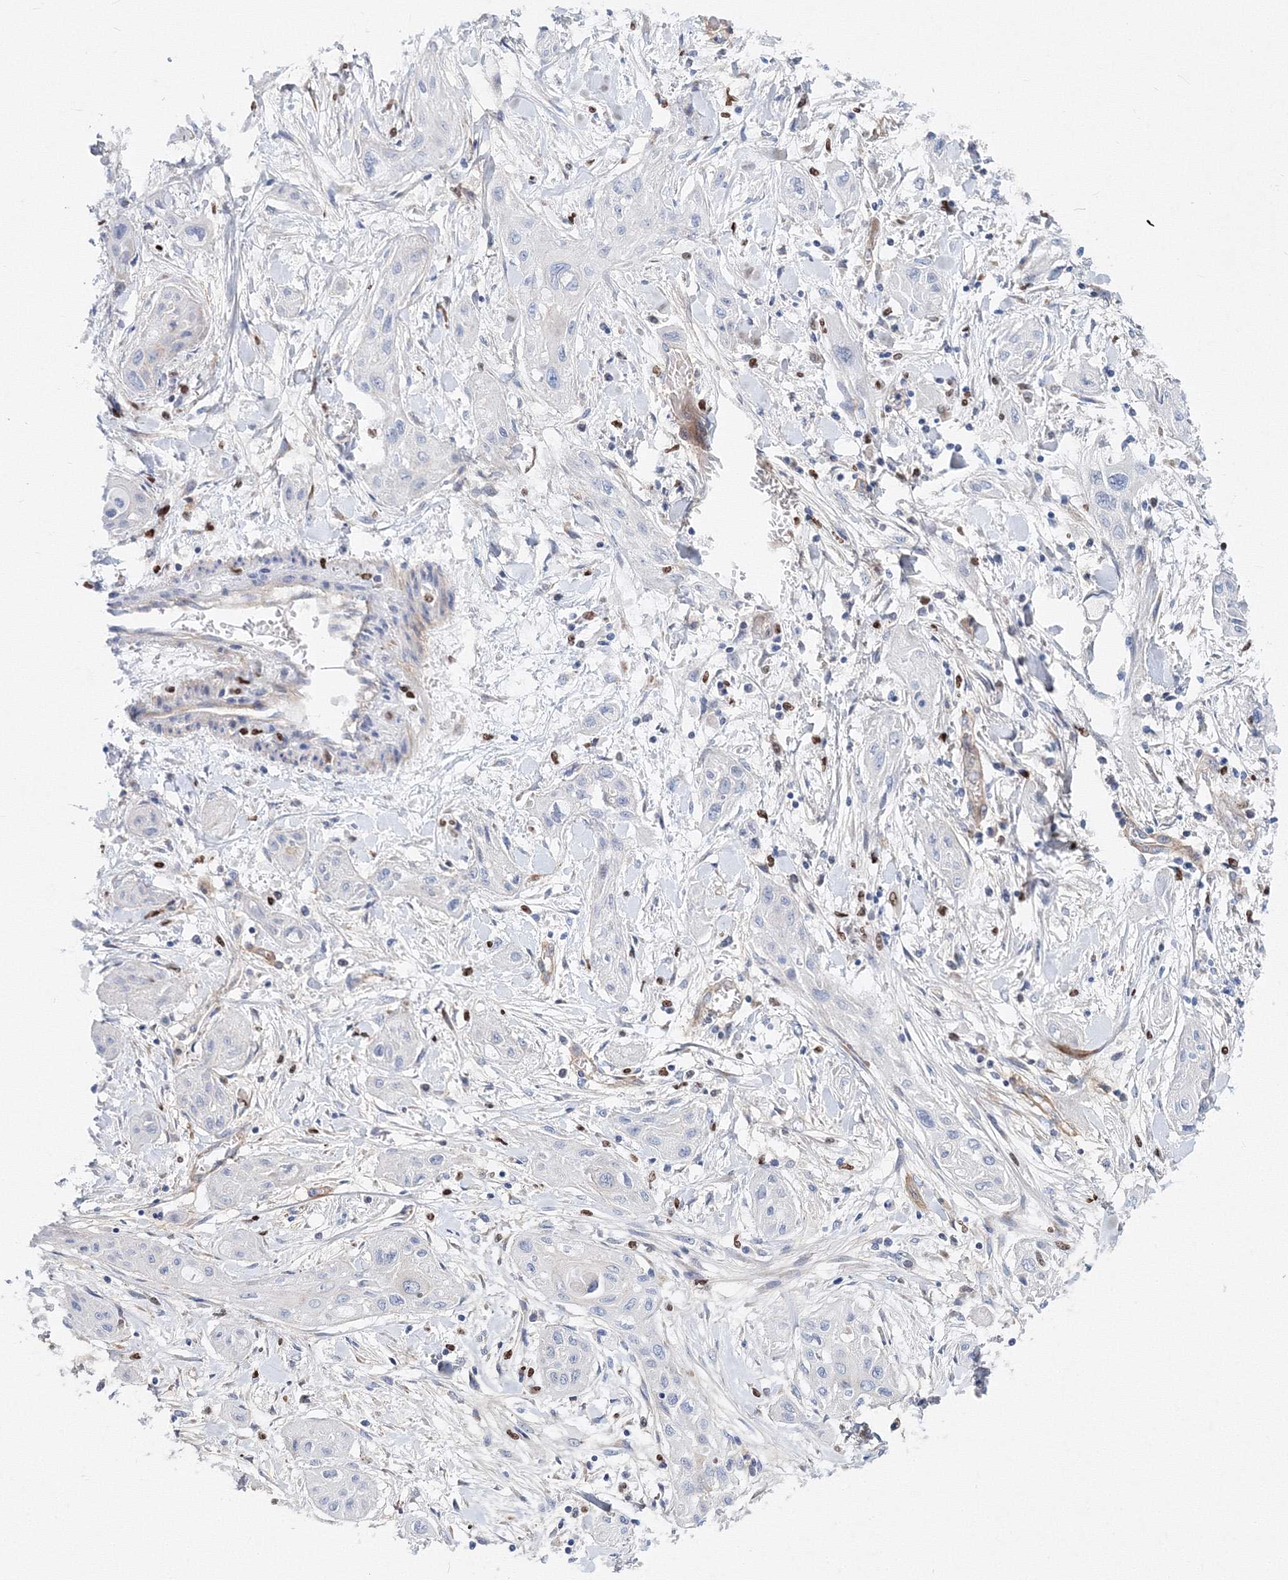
{"staining": {"intensity": "negative", "quantity": "none", "location": "none"}, "tissue": "lung cancer", "cell_type": "Tumor cells", "image_type": "cancer", "snomed": [{"axis": "morphology", "description": "Squamous cell carcinoma, NOS"}, {"axis": "topography", "description": "Lung"}], "caption": "Tumor cells are negative for protein expression in human lung cancer.", "gene": "C11orf52", "patient": {"sex": "female", "age": 47}}